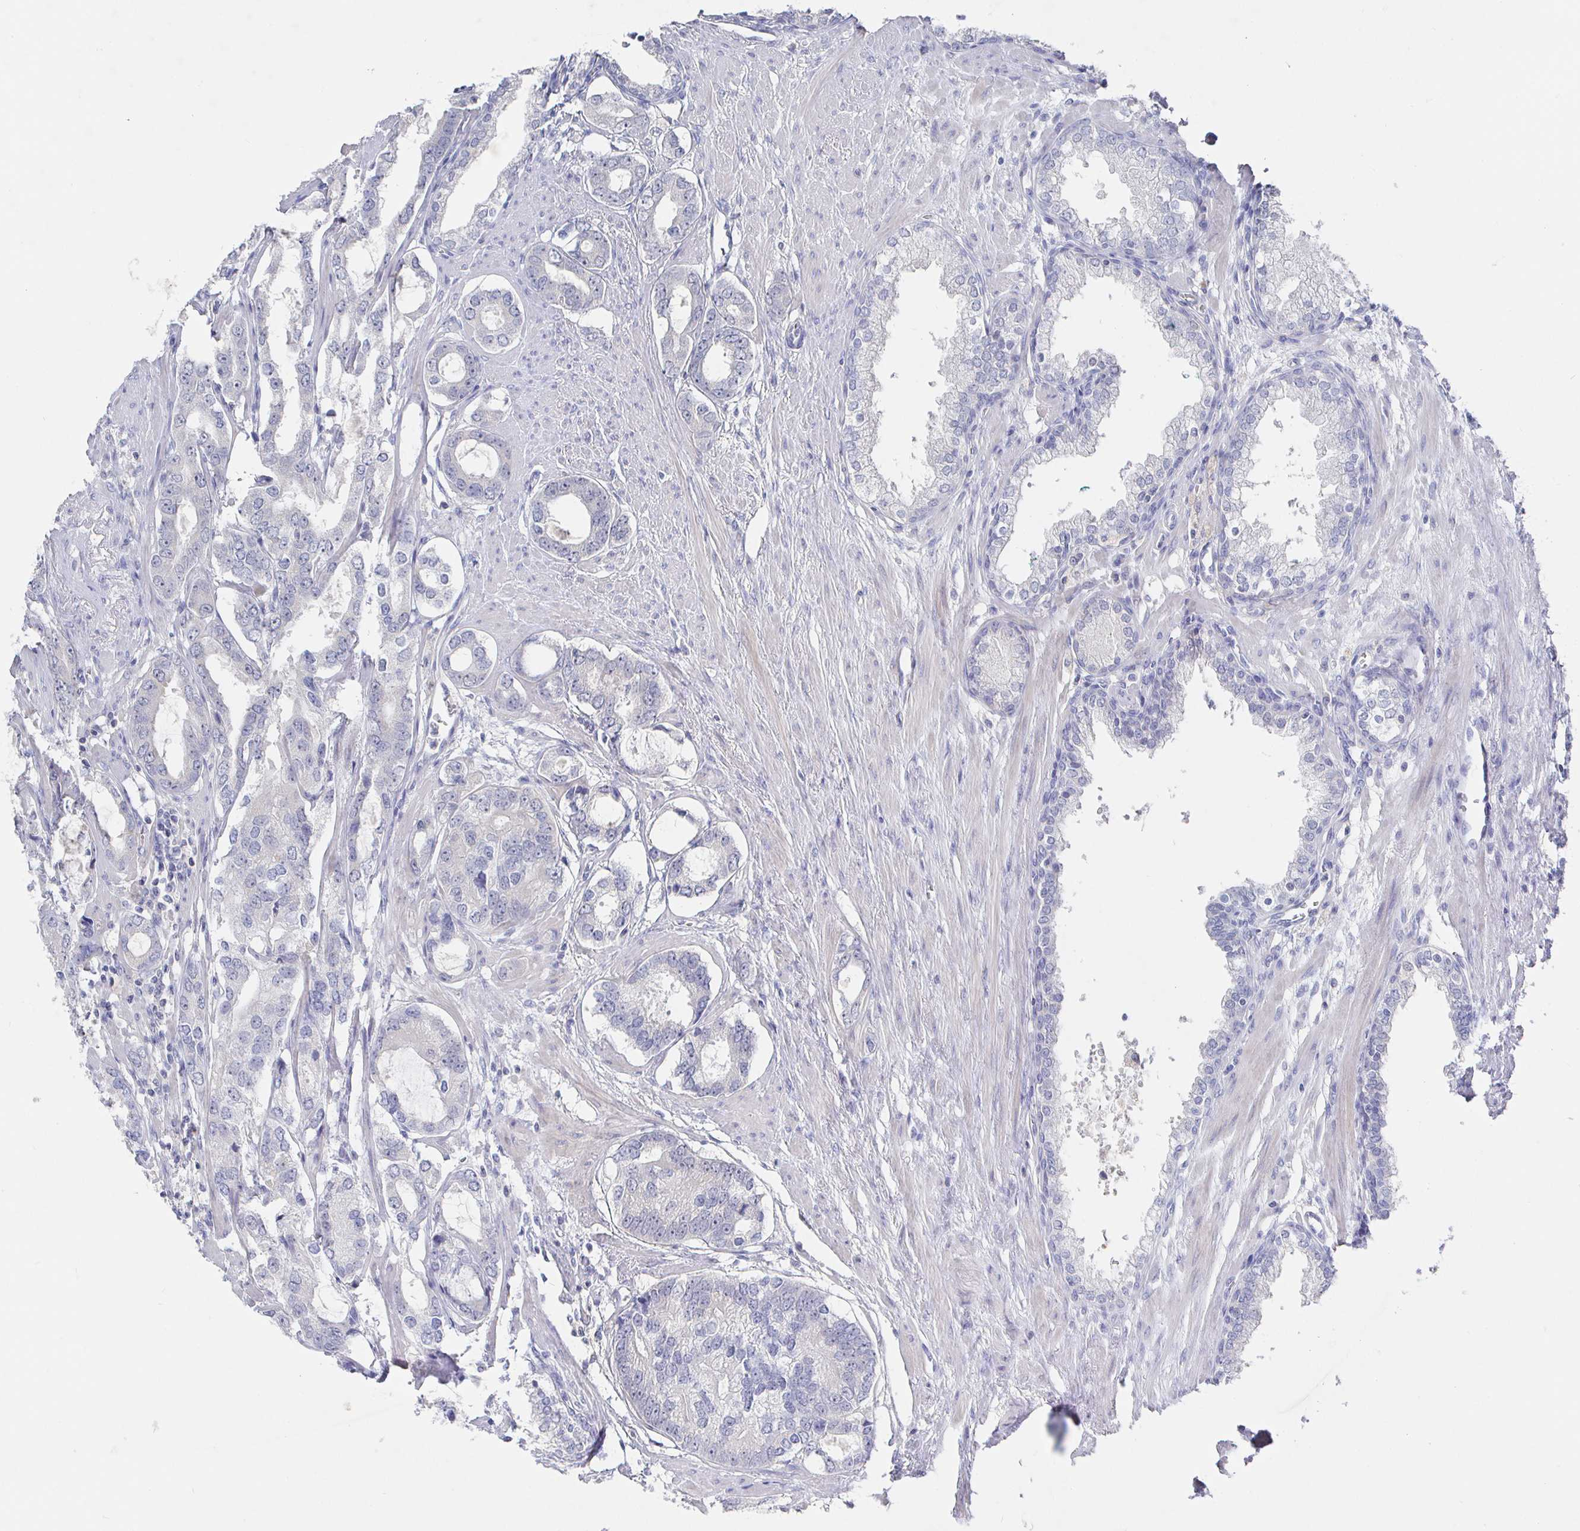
{"staining": {"intensity": "negative", "quantity": "none", "location": "none"}, "tissue": "prostate cancer", "cell_type": "Tumor cells", "image_type": "cancer", "snomed": [{"axis": "morphology", "description": "Adenocarcinoma, High grade"}, {"axis": "topography", "description": "Prostate"}], "caption": "The immunohistochemistry (IHC) histopathology image has no significant positivity in tumor cells of high-grade adenocarcinoma (prostate) tissue.", "gene": "LRRC23", "patient": {"sex": "male", "age": 75}}